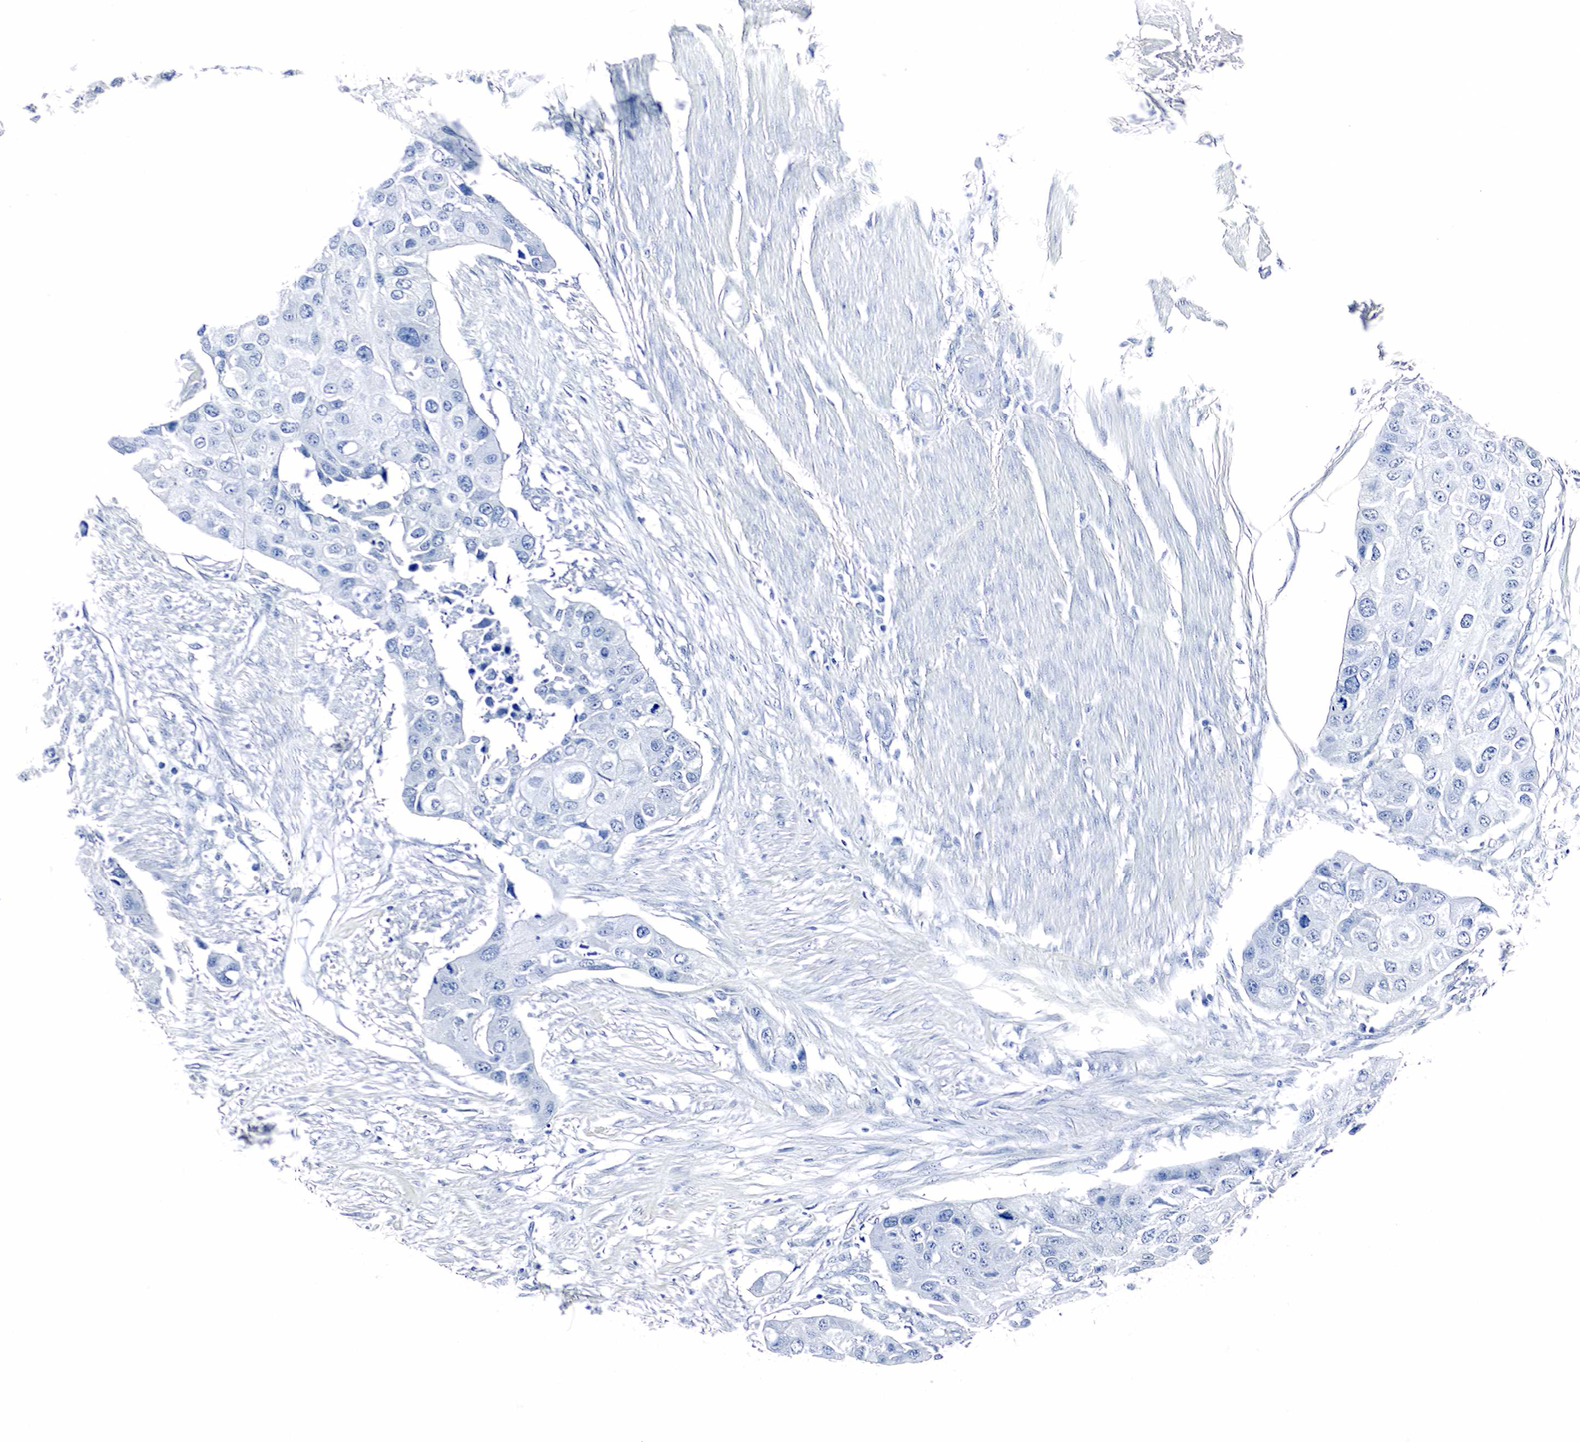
{"staining": {"intensity": "negative", "quantity": "none", "location": "none"}, "tissue": "urothelial cancer", "cell_type": "Tumor cells", "image_type": "cancer", "snomed": [{"axis": "morphology", "description": "Urothelial carcinoma, High grade"}, {"axis": "topography", "description": "Urinary bladder"}], "caption": "IHC of urothelial cancer reveals no expression in tumor cells.", "gene": "GAST", "patient": {"sex": "male", "age": 55}}